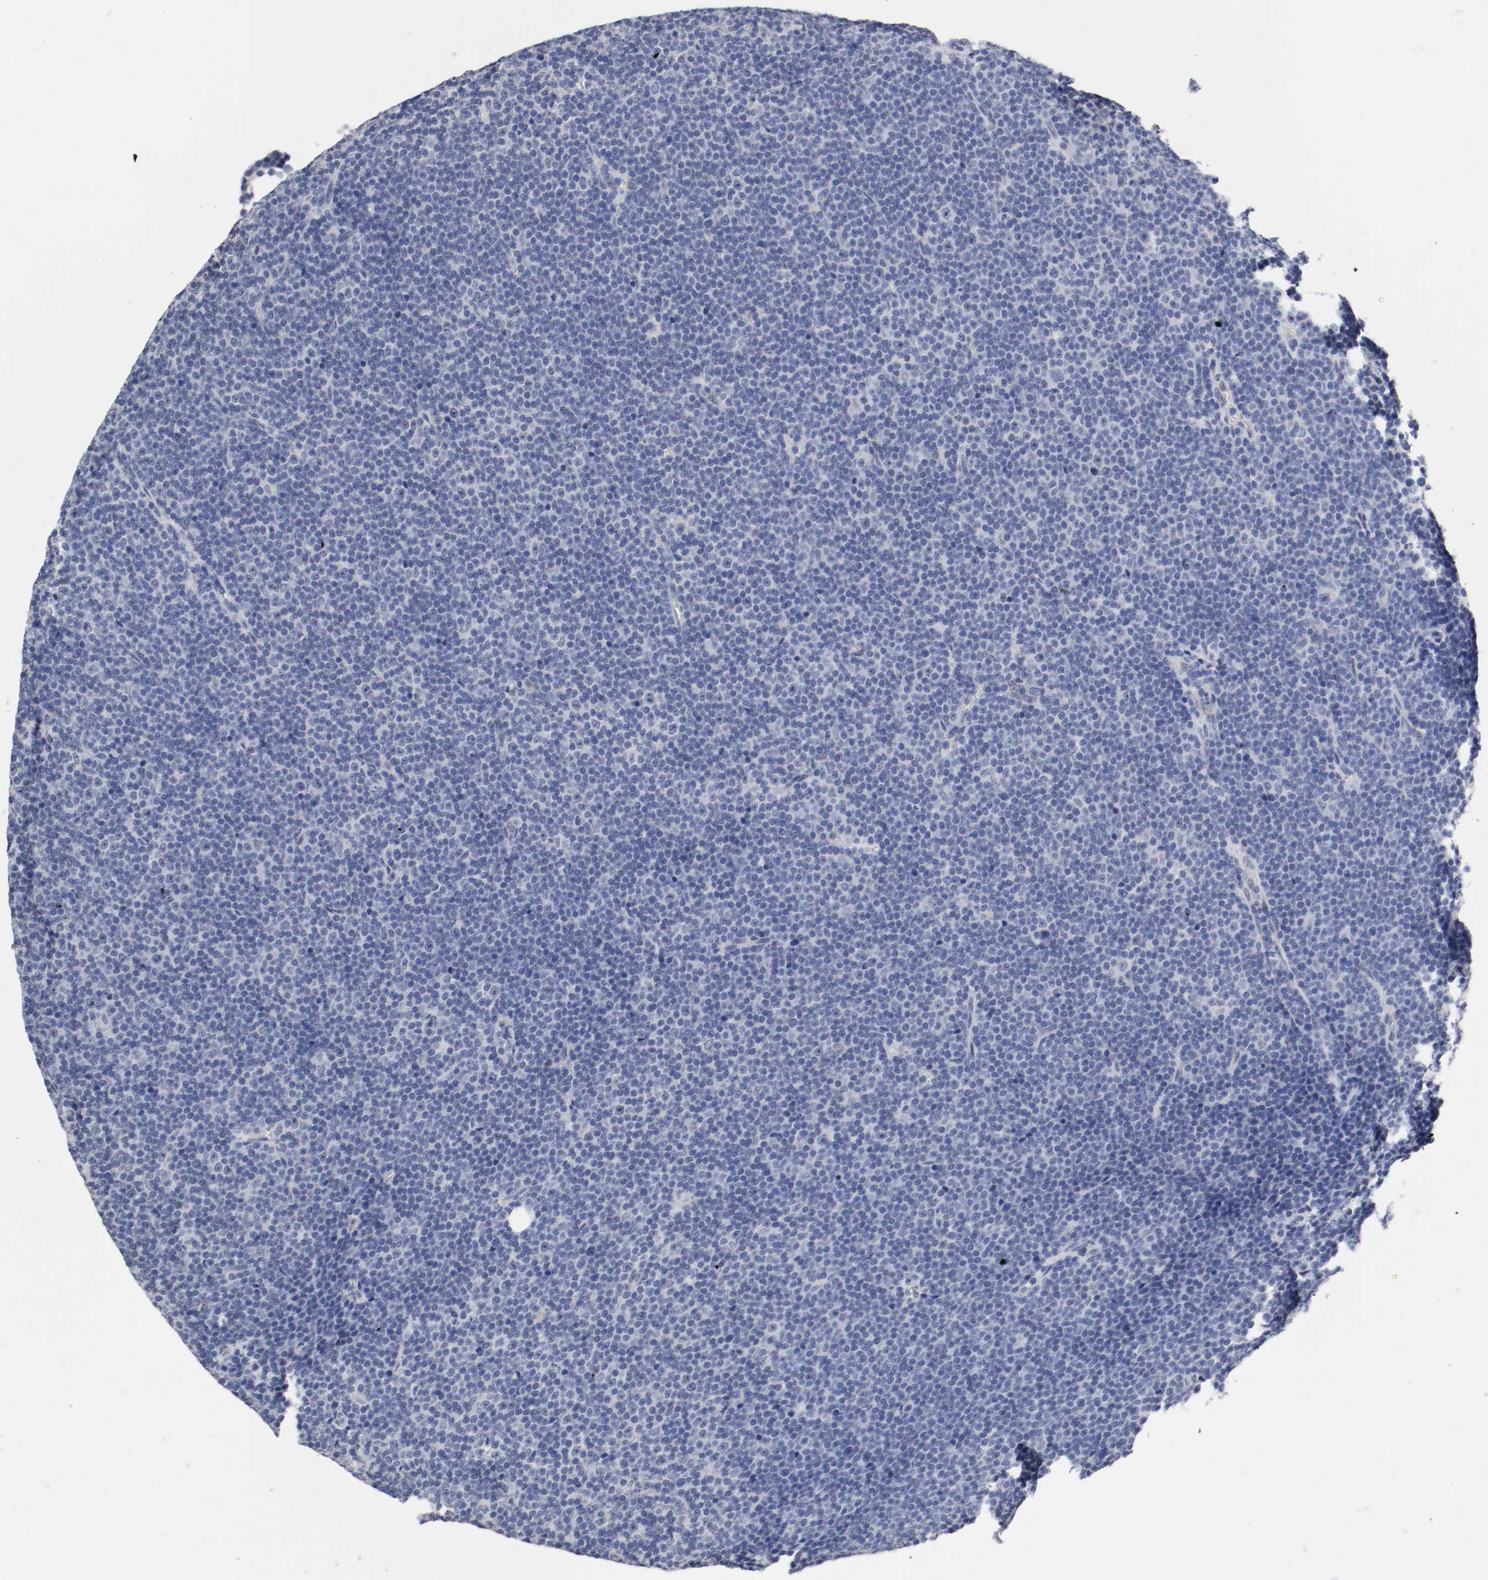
{"staining": {"intensity": "negative", "quantity": "none", "location": "none"}, "tissue": "lymphoma", "cell_type": "Tumor cells", "image_type": "cancer", "snomed": [{"axis": "morphology", "description": "Malignant lymphoma, non-Hodgkin's type, Low grade"}, {"axis": "topography", "description": "Lymph node"}], "caption": "A photomicrograph of lymphoma stained for a protein demonstrates no brown staining in tumor cells. (DAB (3,3'-diaminobenzidine) IHC, high magnification).", "gene": "FOSL2", "patient": {"sex": "female", "age": 67}}